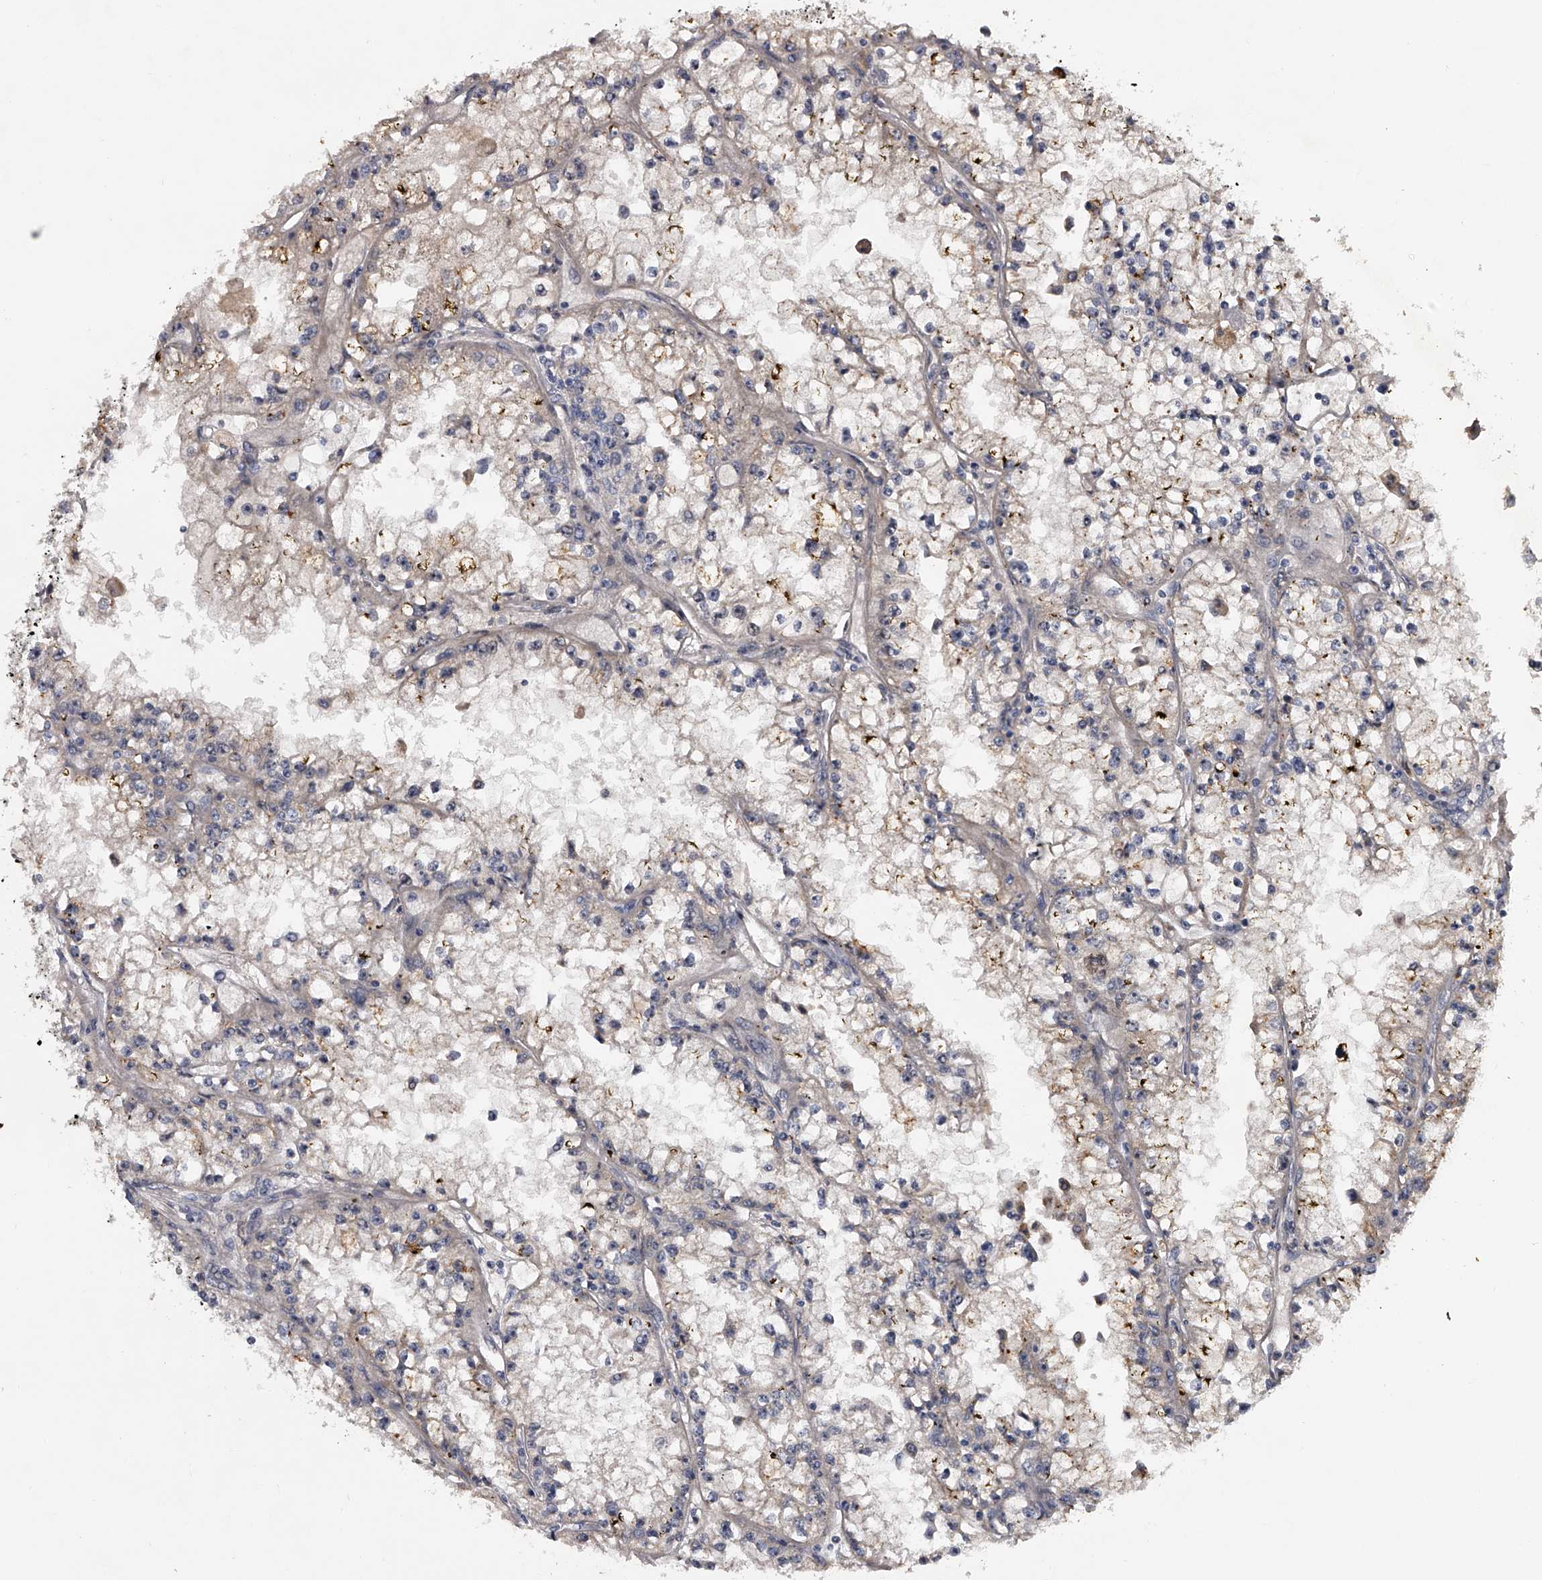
{"staining": {"intensity": "negative", "quantity": "none", "location": "none"}, "tissue": "renal cancer", "cell_type": "Tumor cells", "image_type": "cancer", "snomed": [{"axis": "morphology", "description": "Adenocarcinoma, NOS"}, {"axis": "topography", "description": "Kidney"}], "caption": "Immunohistochemistry histopathology image of human adenocarcinoma (renal) stained for a protein (brown), which displays no expression in tumor cells.", "gene": "MDN1", "patient": {"sex": "male", "age": 56}}